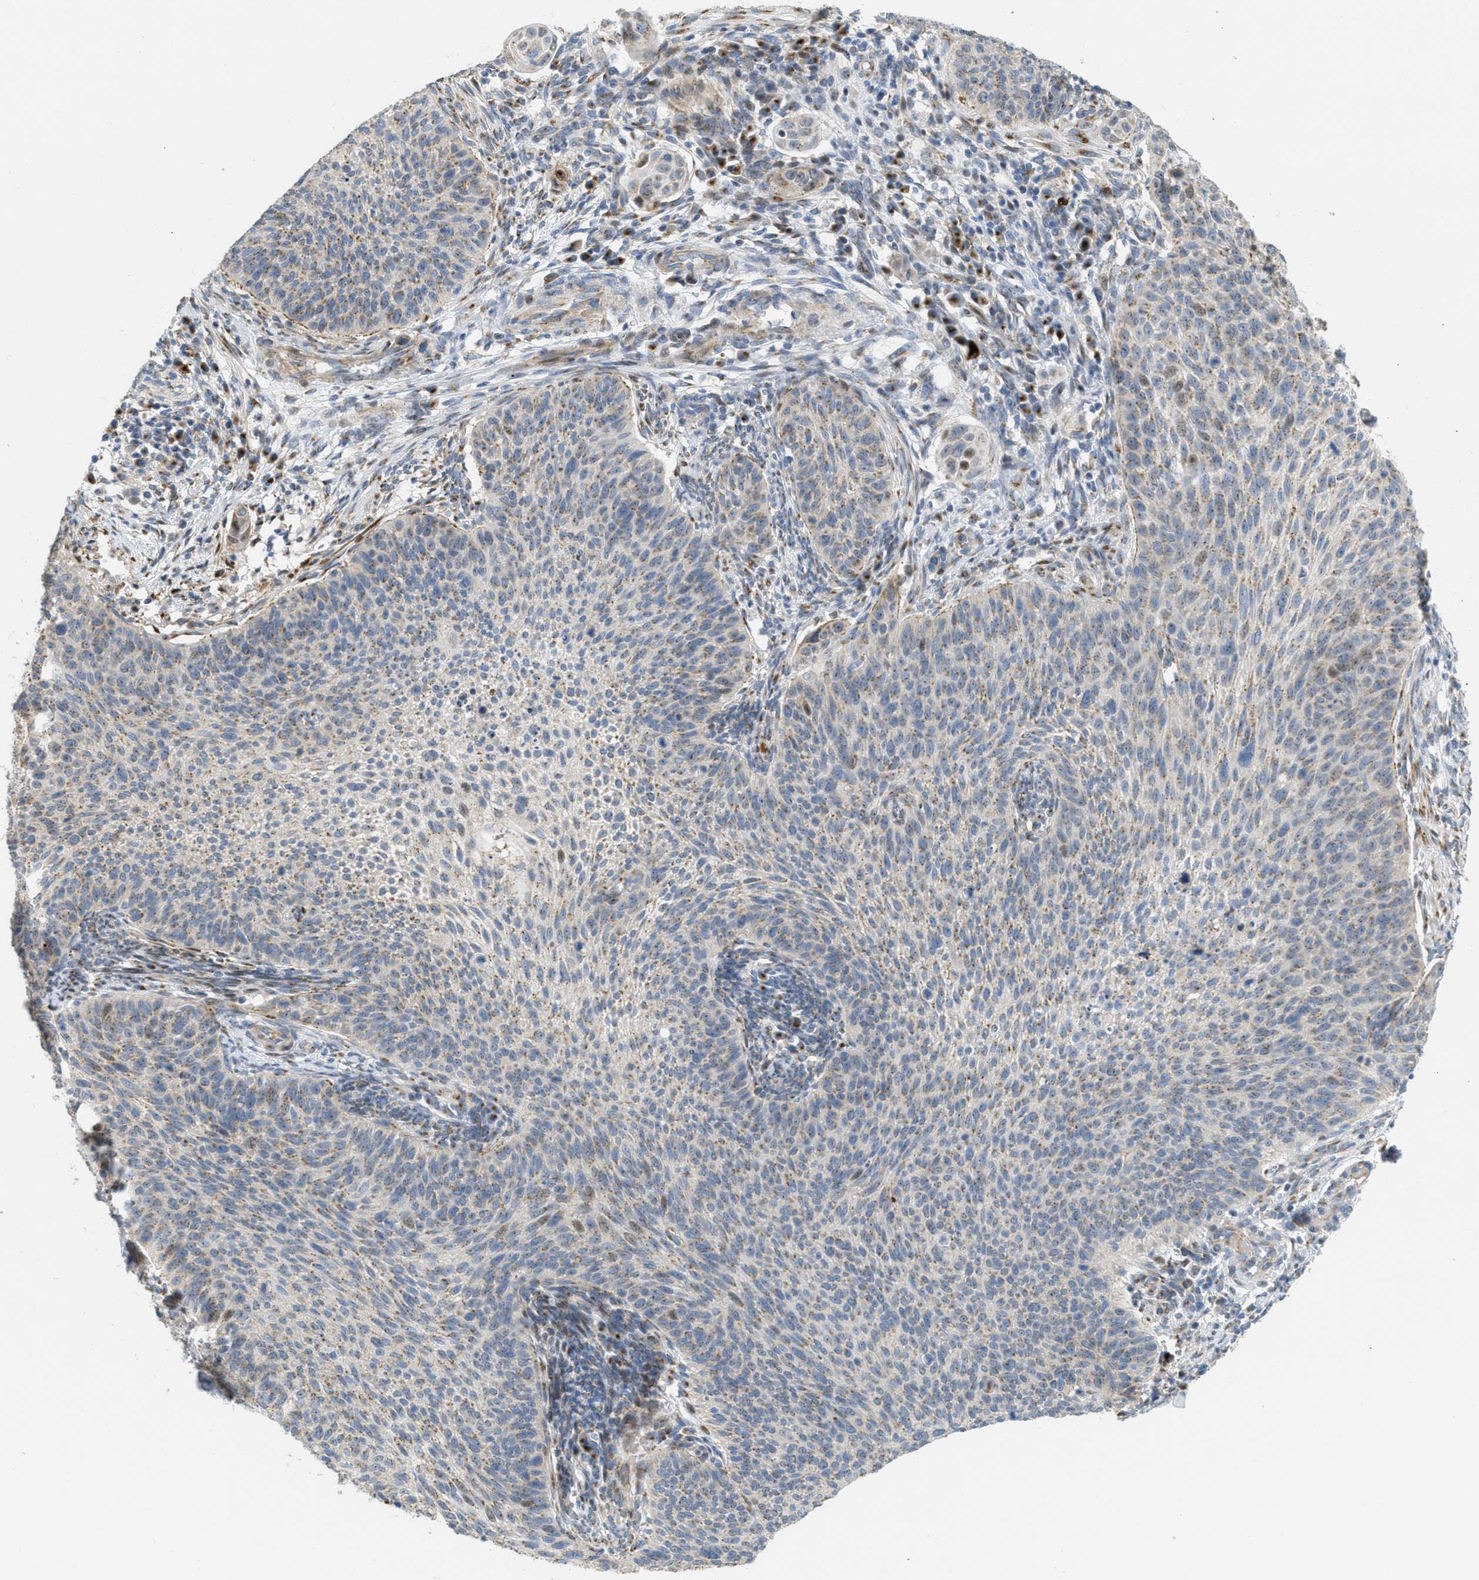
{"staining": {"intensity": "moderate", "quantity": "<25%", "location": "cytoplasmic/membranous"}, "tissue": "cervical cancer", "cell_type": "Tumor cells", "image_type": "cancer", "snomed": [{"axis": "morphology", "description": "Squamous cell carcinoma, NOS"}, {"axis": "topography", "description": "Cervix"}], "caption": "Cervical cancer (squamous cell carcinoma) stained for a protein (brown) shows moderate cytoplasmic/membranous positive staining in approximately <25% of tumor cells.", "gene": "ZFPL1", "patient": {"sex": "female", "age": 70}}